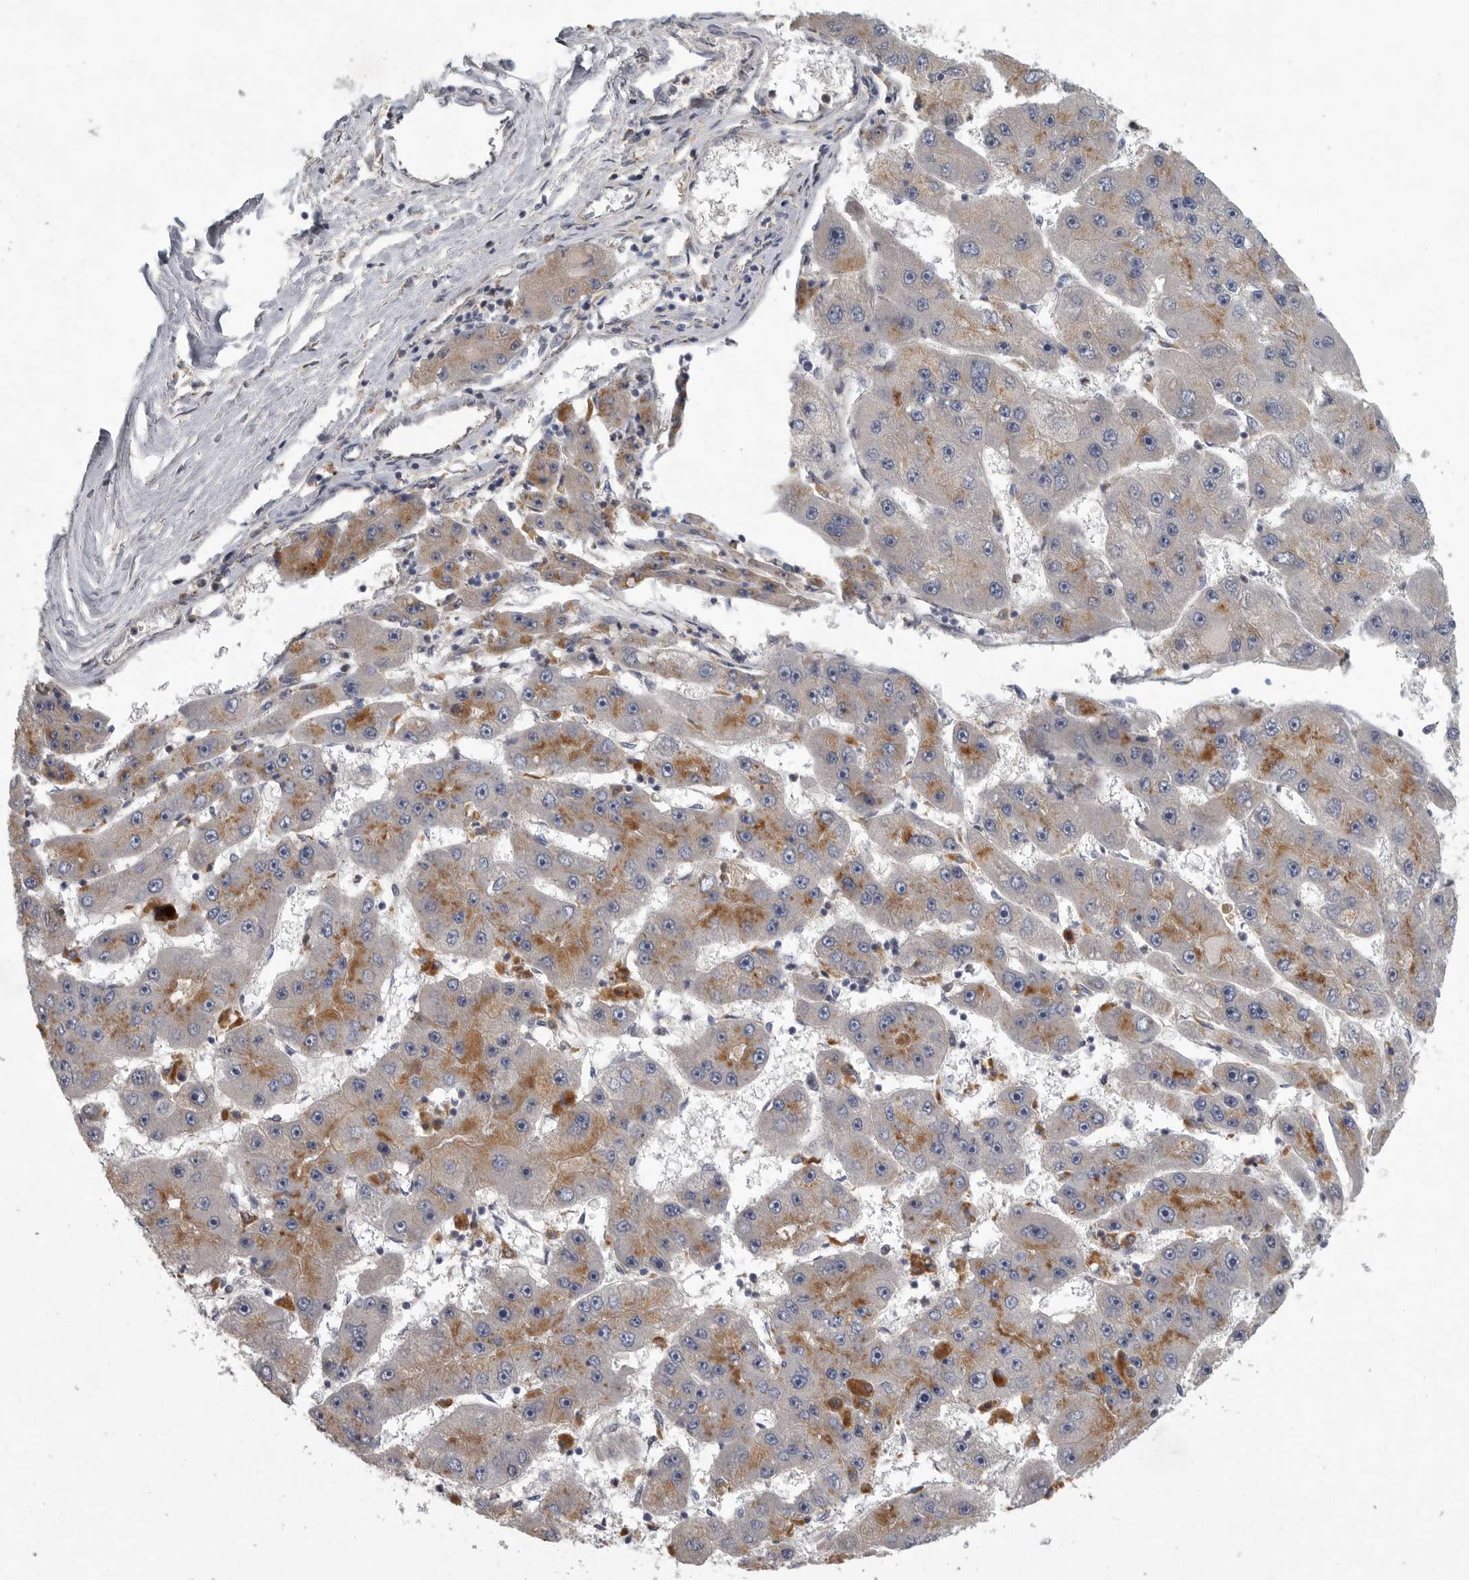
{"staining": {"intensity": "moderate", "quantity": ">75%", "location": "cytoplasmic/membranous"}, "tissue": "liver cancer", "cell_type": "Tumor cells", "image_type": "cancer", "snomed": [{"axis": "morphology", "description": "Carcinoma, Hepatocellular, NOS"}, {"axis": "topography", "description": "Liver"}], "caption": "Tumor cells demonstrate moderate cytoplasmic/membranous staining in approximately >75% of cells in liver cancer (hepatocellular carcinoma).", "gene": "LAMTOR3", "patient": {"sex": "female", "age": 61}}